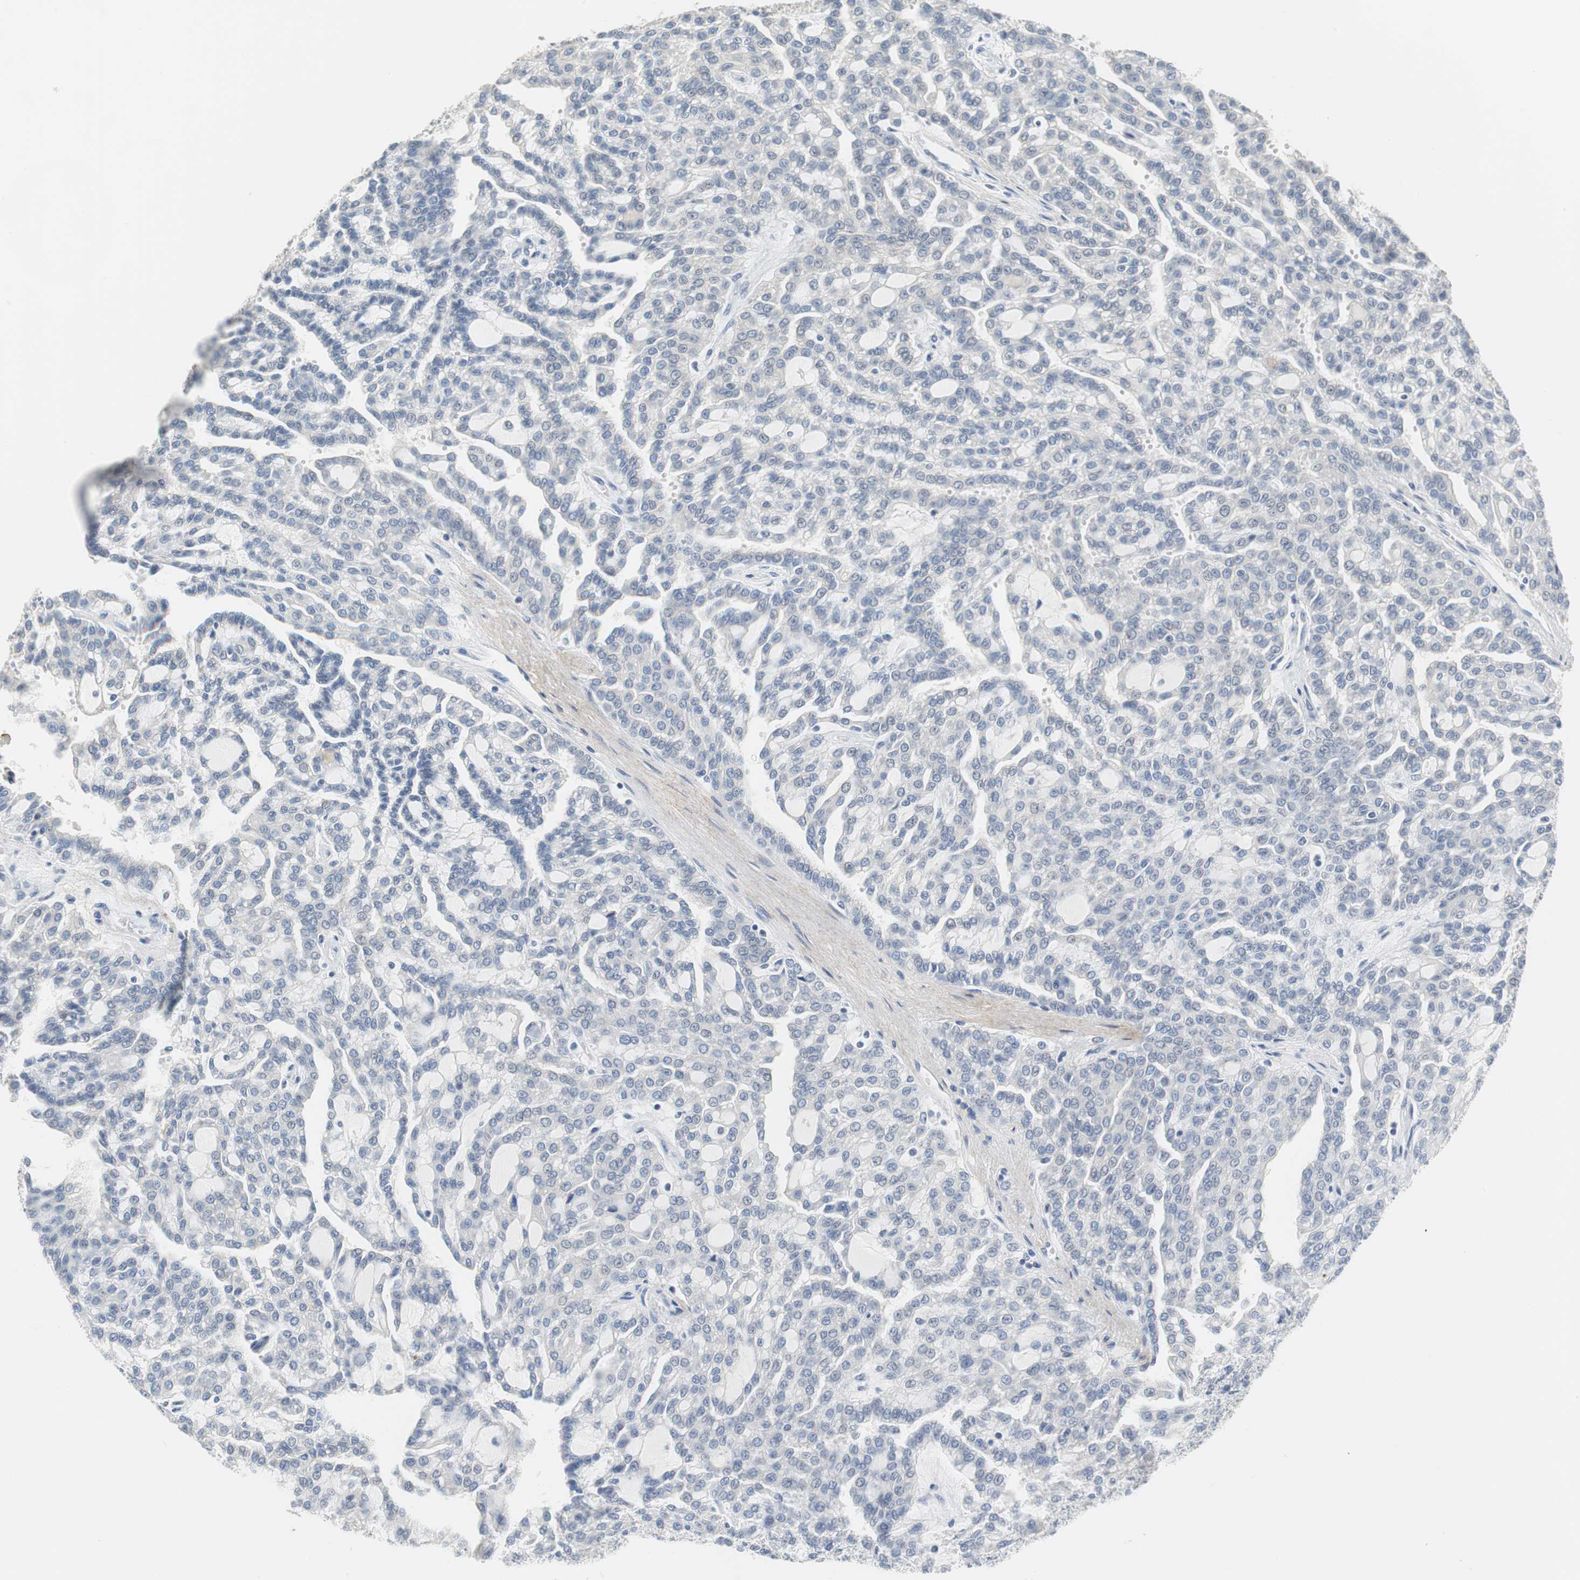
{"staining": {"intensity": "negative", "quantity": "none", "location": "none"}, "tissue": "renal cancer", "cell_type": "Tumor cells", "image_type": "cancer", "snomed": [{"axis": "morphology", "description": "Adenocarcinoma, NOS"}, {"axis": "topography", "description": "Kidney"}], "caption": "The image shows no significant staining in tumor cells of renal cancer (adenocarcinoma).", "gene": "MUC7", "patient": {"sex": "male", "age": 63}}